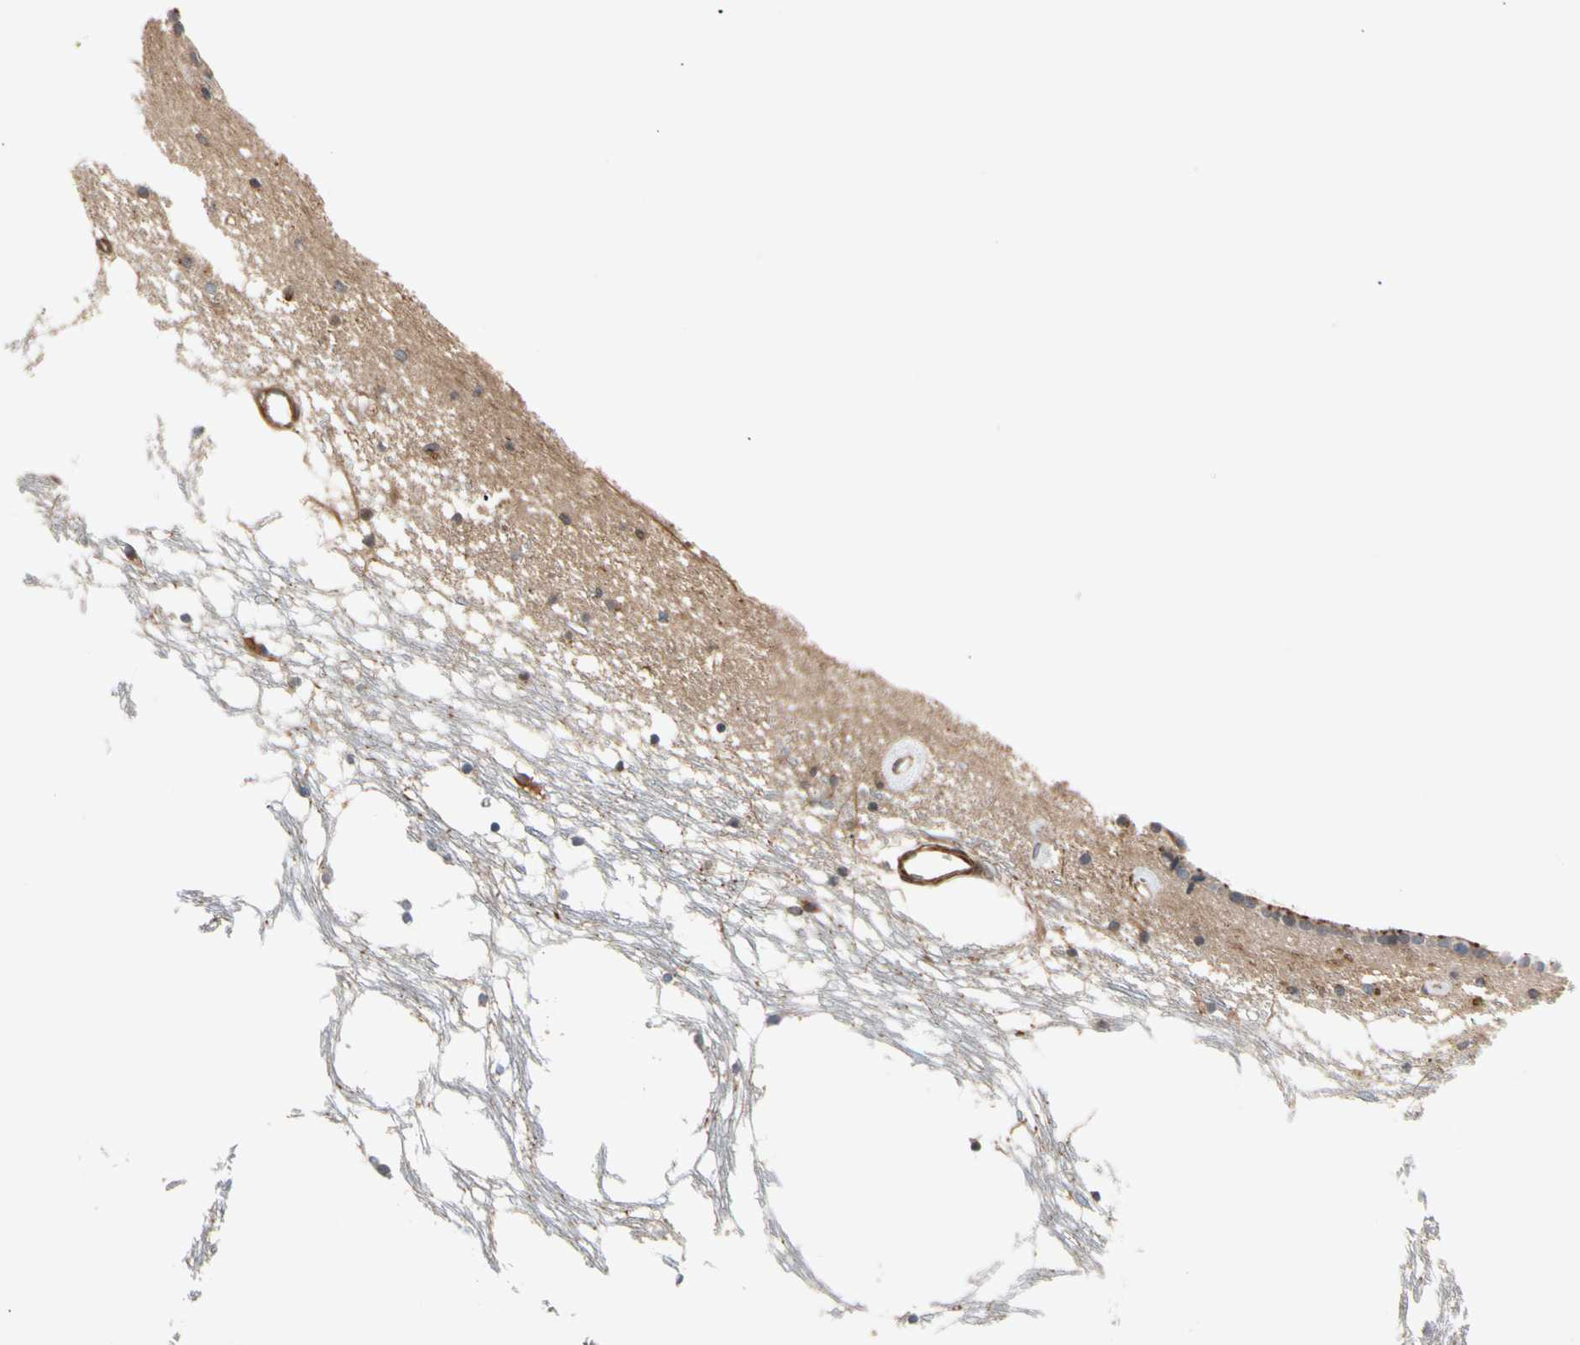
{"staining": {"intensity": "weak", "quantity": "<25%", "location": "cytoplasmic/membranous"}, "tissue": "caudate", "cell_type": "Glial cells", "image_type": "normal", "snomed": [{"axis": "morphology", "description": "Normal tissue, NOS"}, {"axis": "topography", "description": "Lateral ventricle wall"}], "caption": "An immunohistochemistry (IHC) micrograph of normal caudate is shown. There is no staining in glial cells of caudate.", "gene": "ROCK1", "patient": {"sex": "male", "age": 45}}